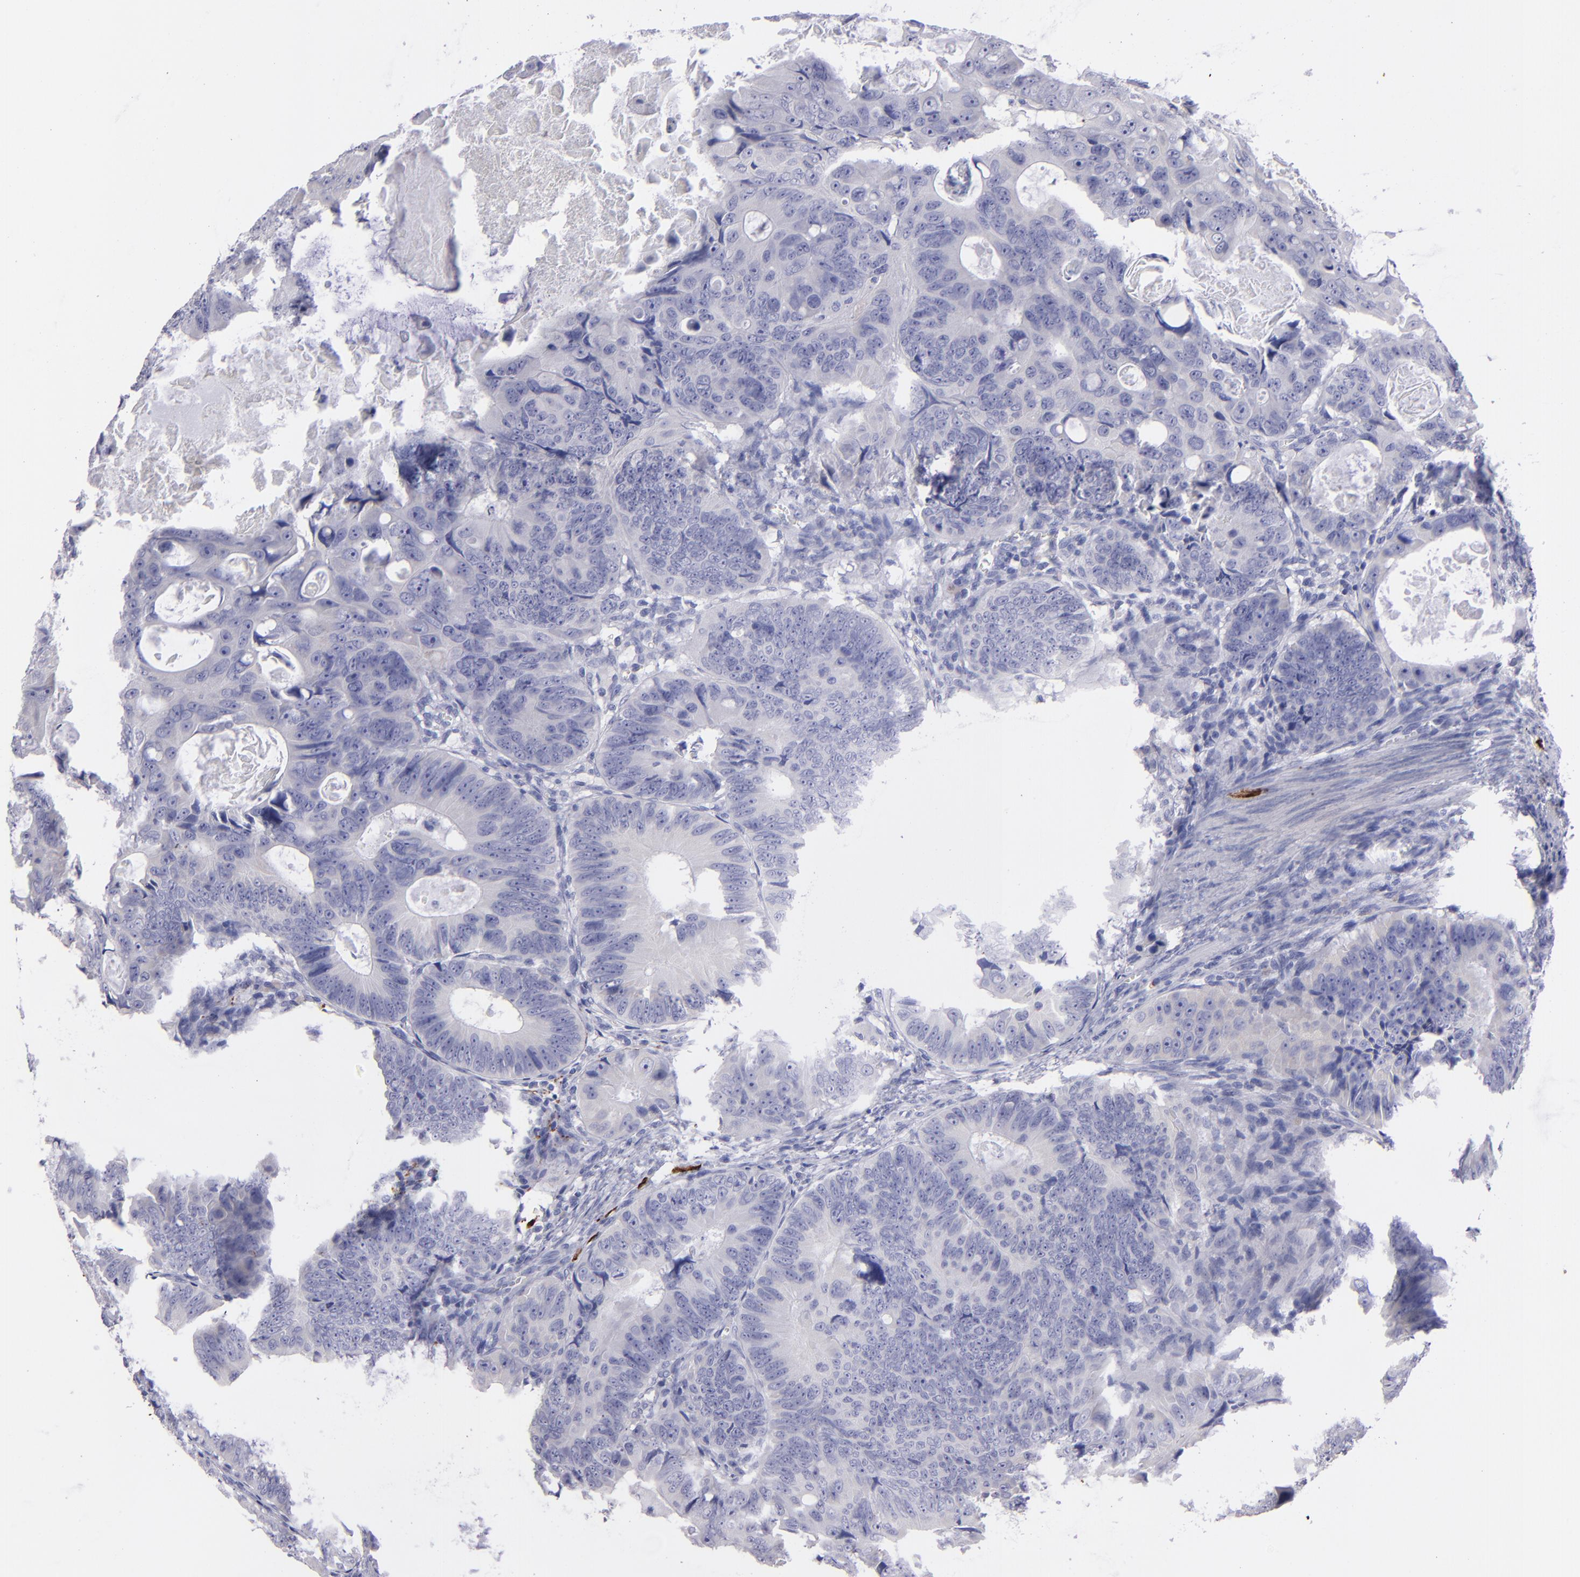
{"staining": {"intensity": "negative", "quantity": "none", "location": "none"}, "tissue": "colorectal cancer", "cell_type": "Tumor cells", "image_type": "cancer", "snomed": [{"axis": "morphology", "description": "Adenocarcinoma, NOS"}, {"axis": "topography", "description": "Colon"}], "caption": "The histopathology image exhibits no significant expression in tumor cells of adenocarcinoma (colorectal).", "gene": "SNAP25", "patient": {"sex": "female", "age": 55}}